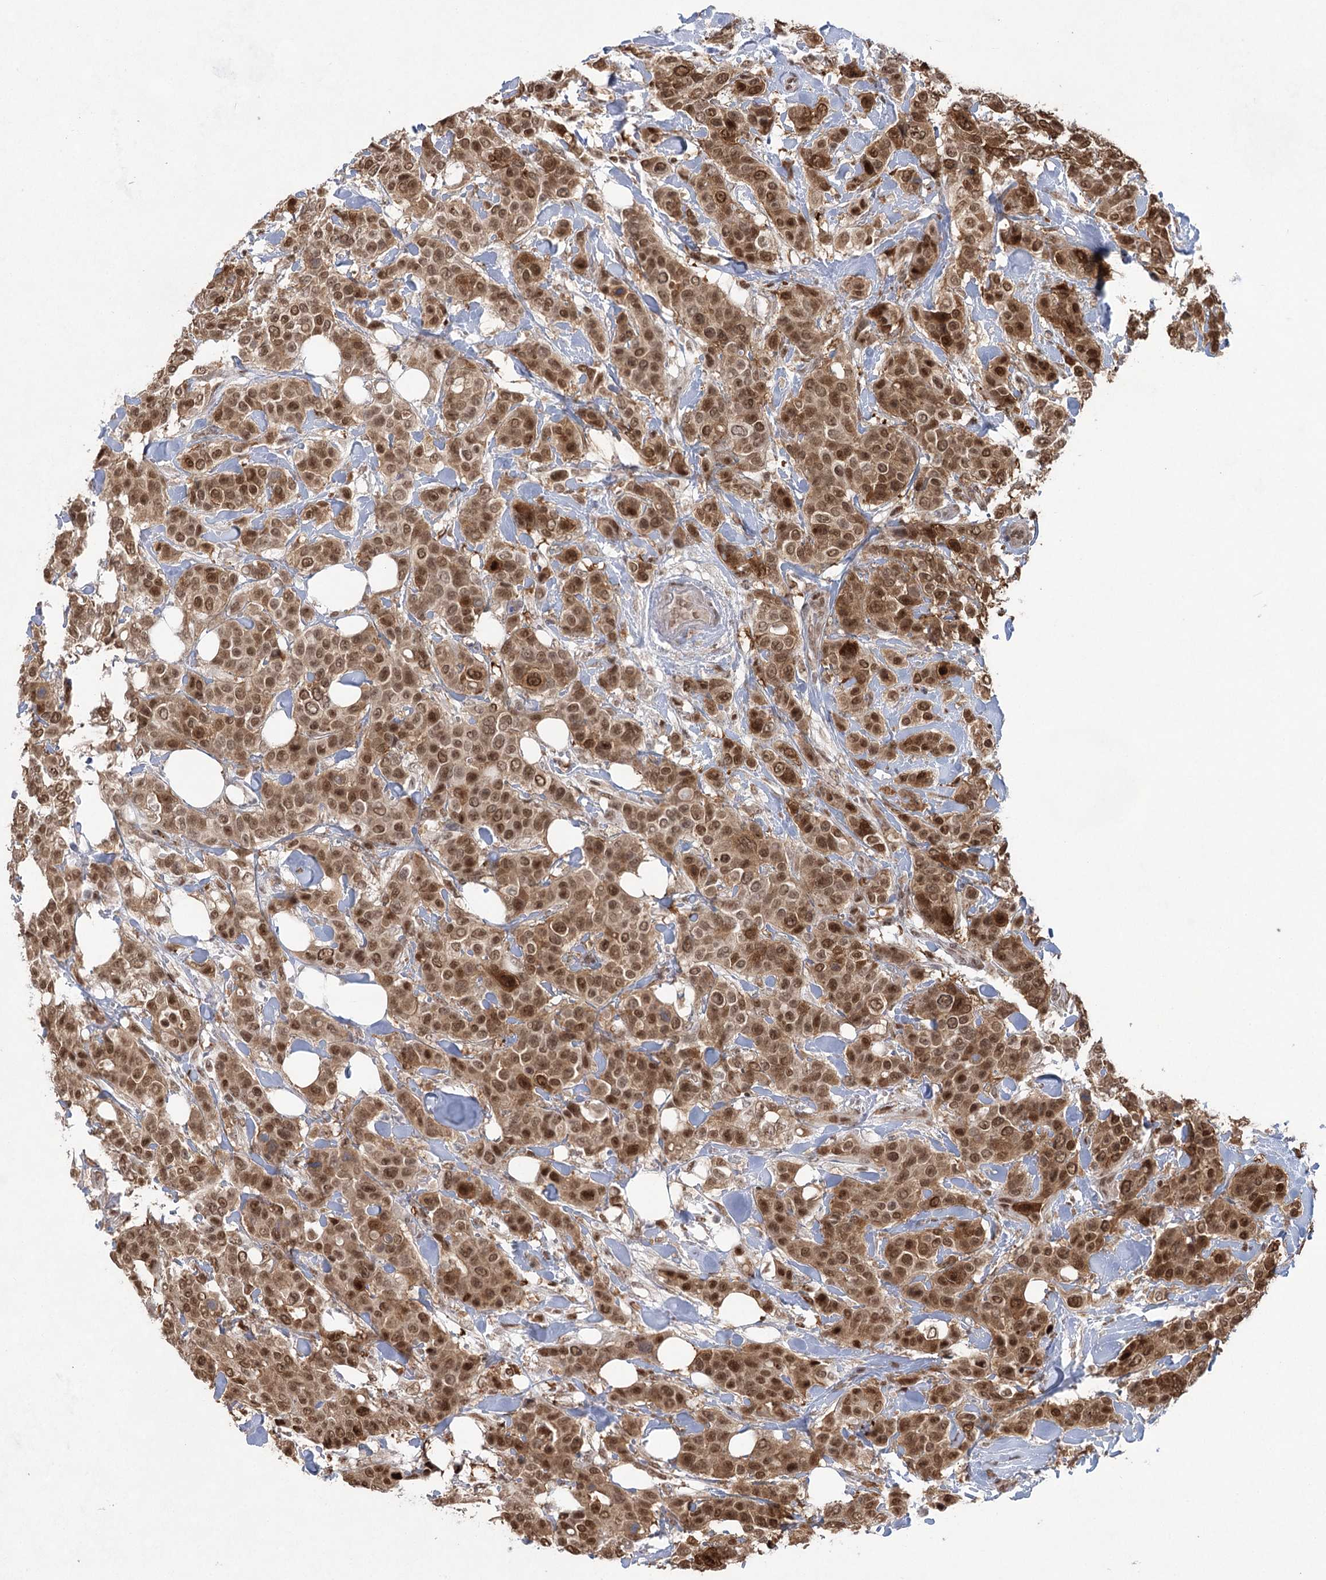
{"staining": {"intensity": "moderate", "quantity": ">75%", "location": "cytoplasmic/membranous,nuclear"}, "tissue": "breast cancer", "cell_type": "Tumor cells", "image_type": "cancer", "snomed": [{"axis": "morphology", "description": "Lobular carcinoma"}, {"axis": "topography", "description": "Breast"}], "caption": "Lobular carcinoma (breast) stained with a brown dye shows moderate cytoplasmic/membranous and nuclear positive staining in approximately >75% of tumor cells.", "gene": "ZCCHC8", "patient": {"sex": "female", "age": 51}}